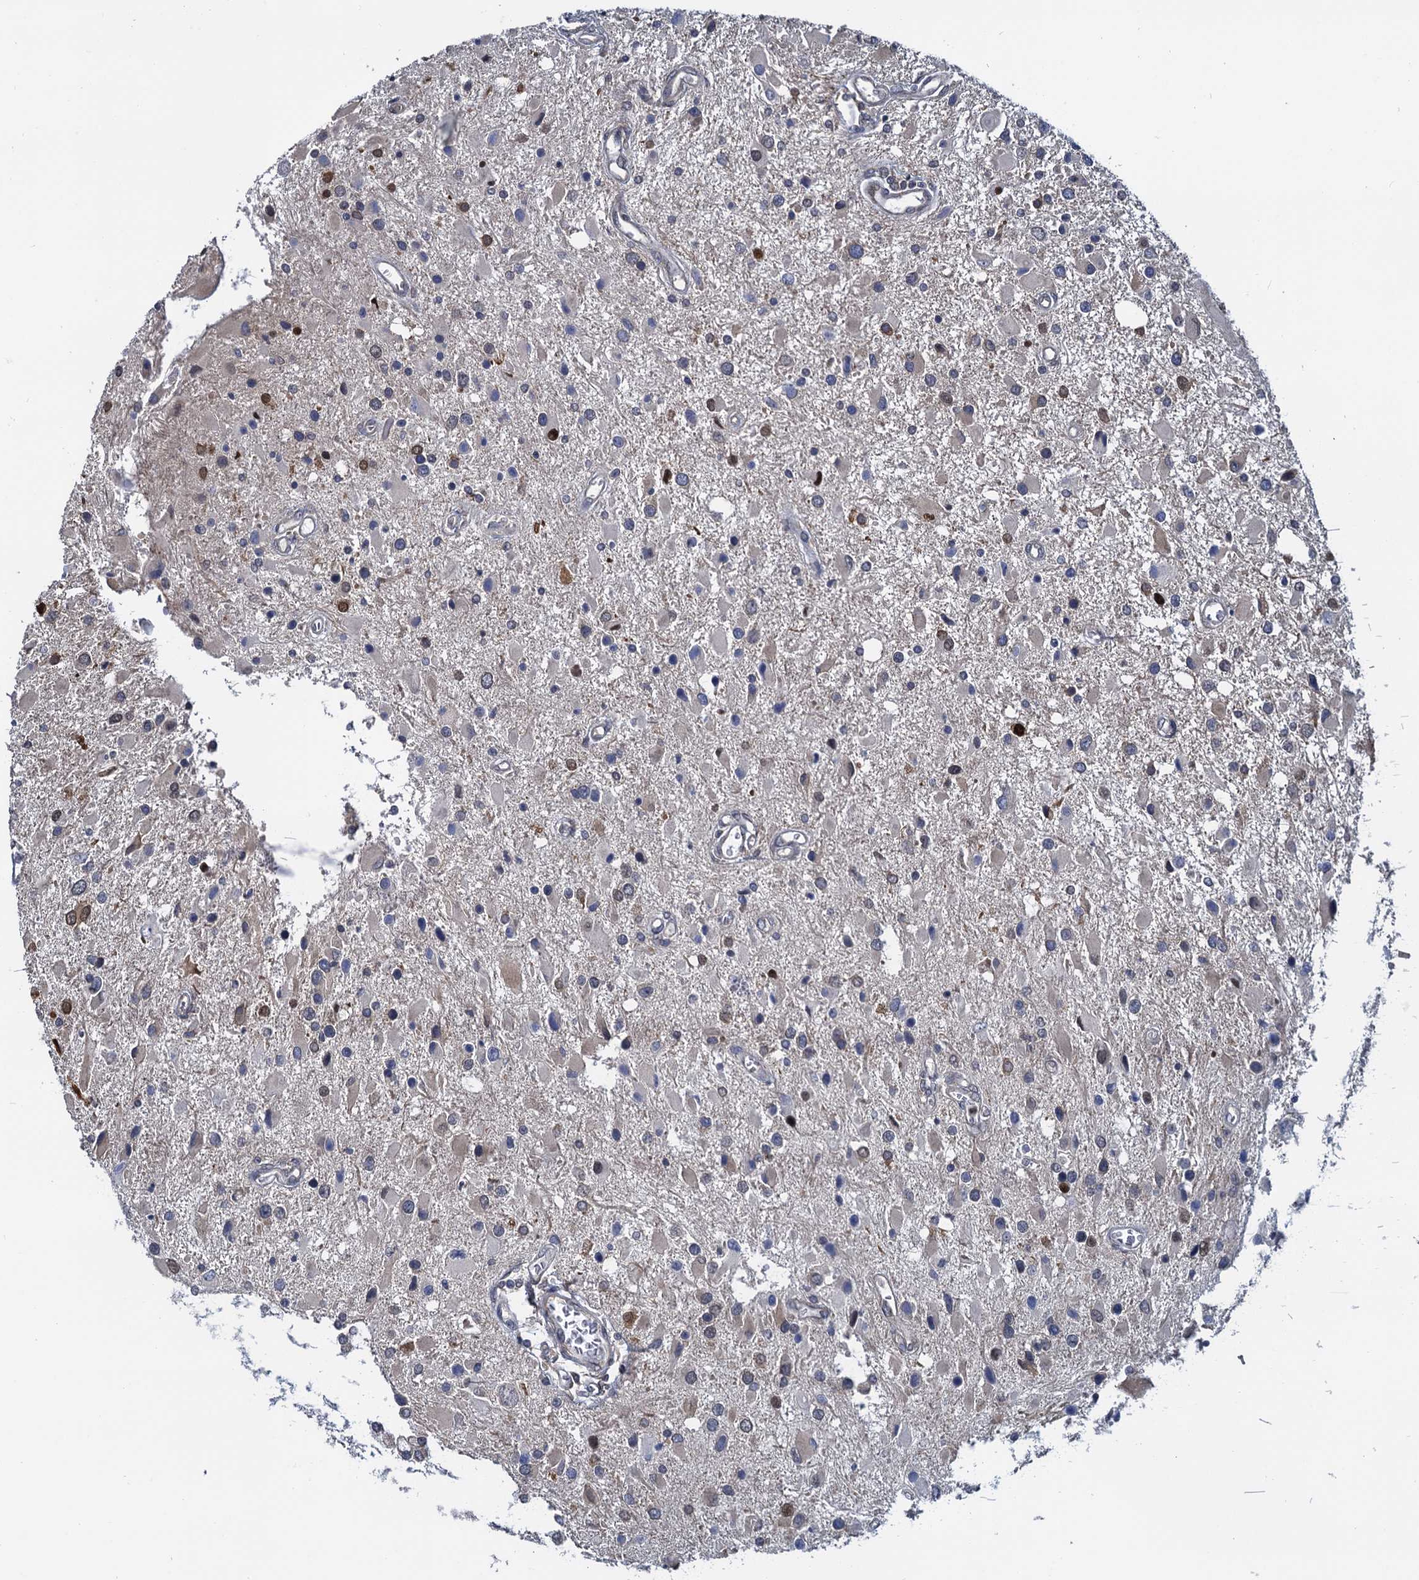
{"staining": {"intensity": "moderate", "quantity": "<25%", "location": "nuclear"}, "tissue": "glioma", "cell_type": "Tumor cells", "image_type": "cancer", "snomed": [{"axis": "morphology", "description": "Glioma, malignant, High grade"}, {"axis": "topography", "description": "Brain"}], "caption": "The immunohistochemical stain labels moderate nuclear staining in tumor cells of glioma tissue. (DAB (3,3'-diaminobenzidine) IHC, brown staining for protein, blue staining for nuclei).", "gene": "RNF125", "patient": {"sex": "male", "age": 53}}